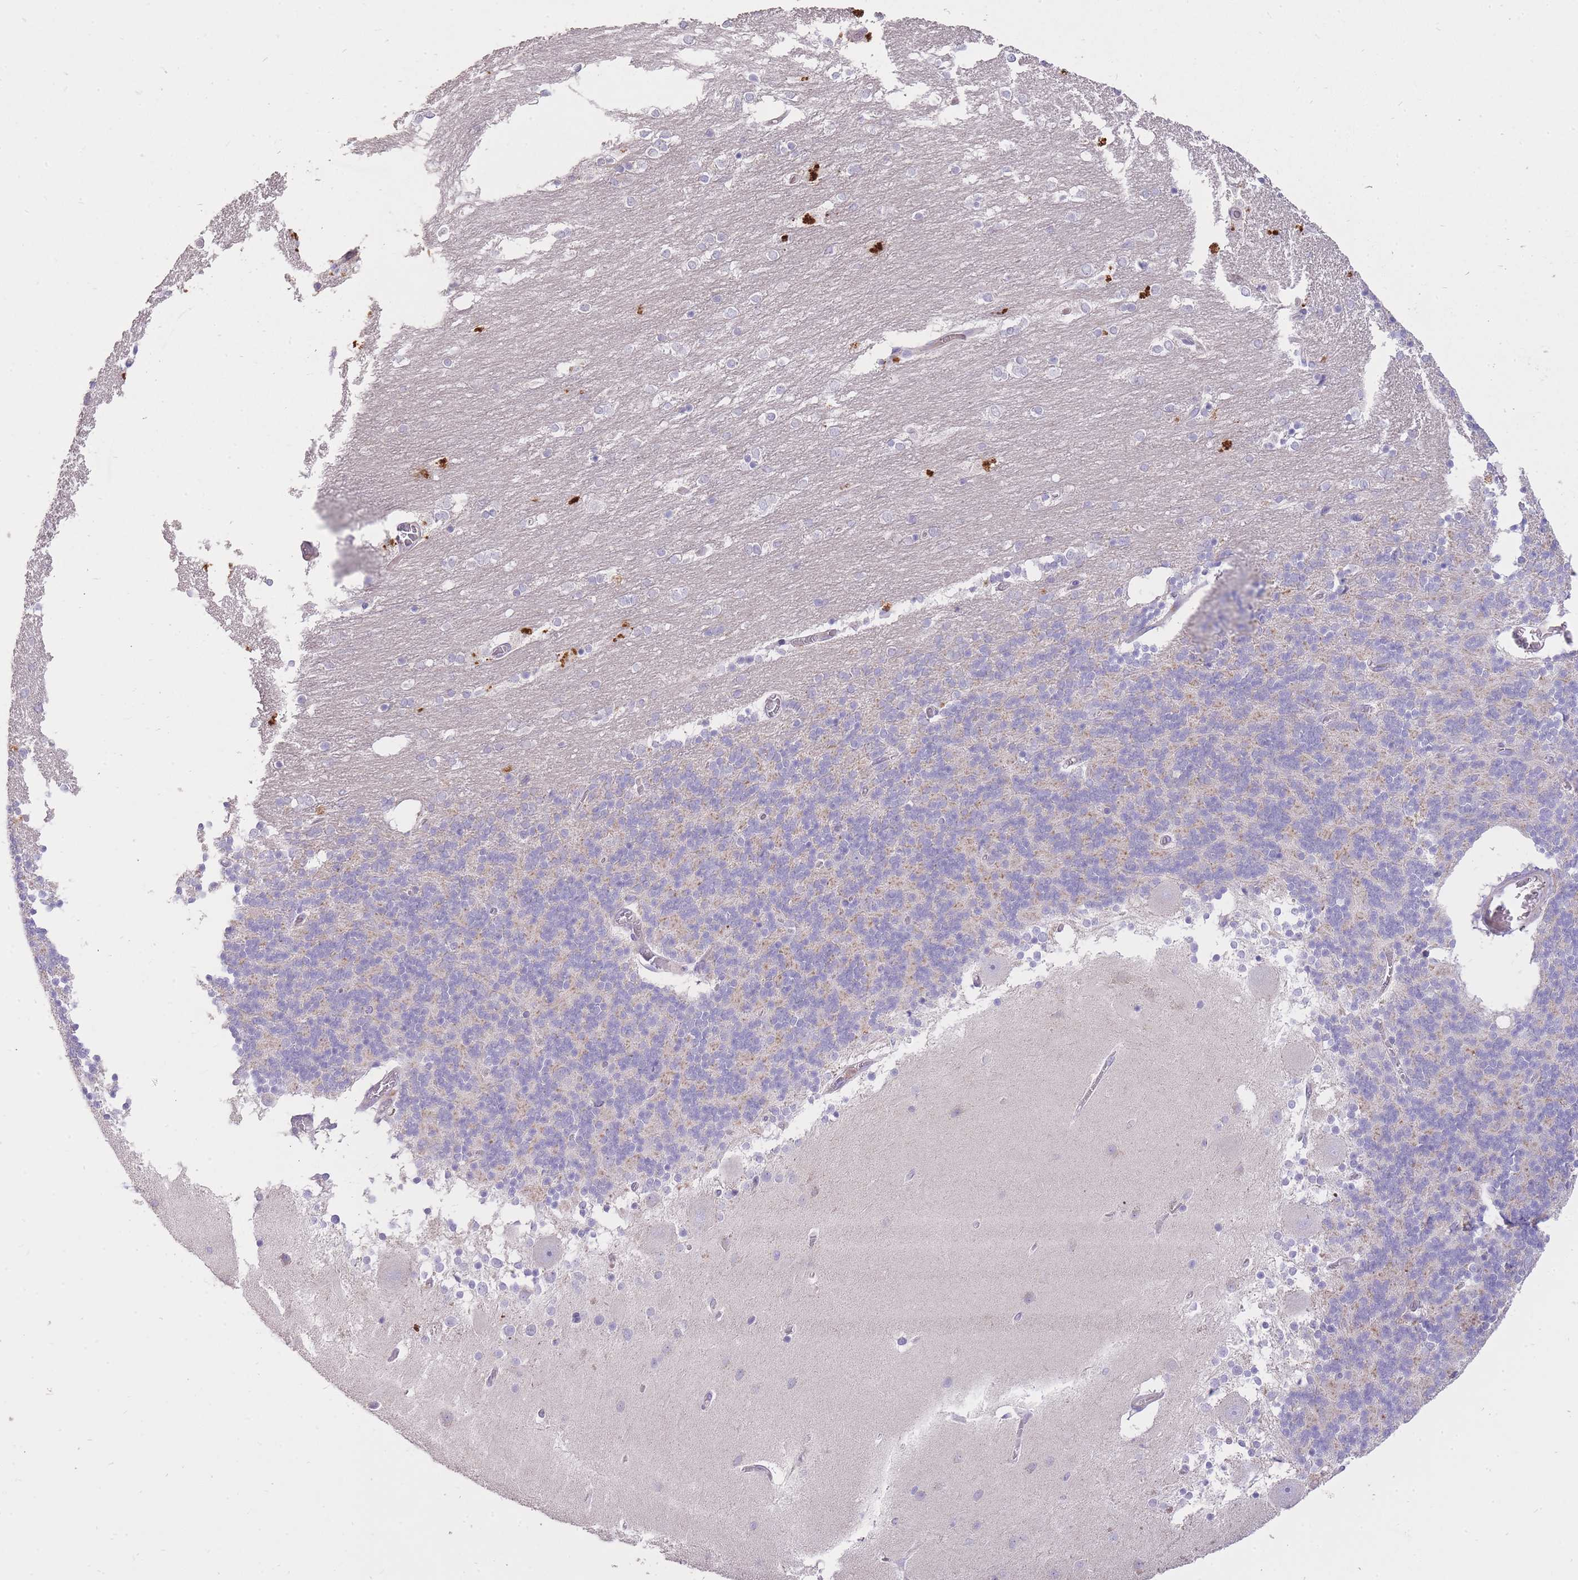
{"staining": {"intensity": "negative", "quantity": "none", "location": "none"}, "tissue": "cerebellum", "cell_type": "Cells in granular layer", "image_type": "normal", "snomed": [{"axis": "morphology", "description": "Normal tissue, NOS"}, {"axis": "topography", "description": "Cerebellum"}], "caption": "Immunohistochemical staining of unremarkable human cerebellum demonstrates no significant positivity in cells in granular layer.", "gene": "FRG2B", "patient": {"sex": "female", "age": 54}}